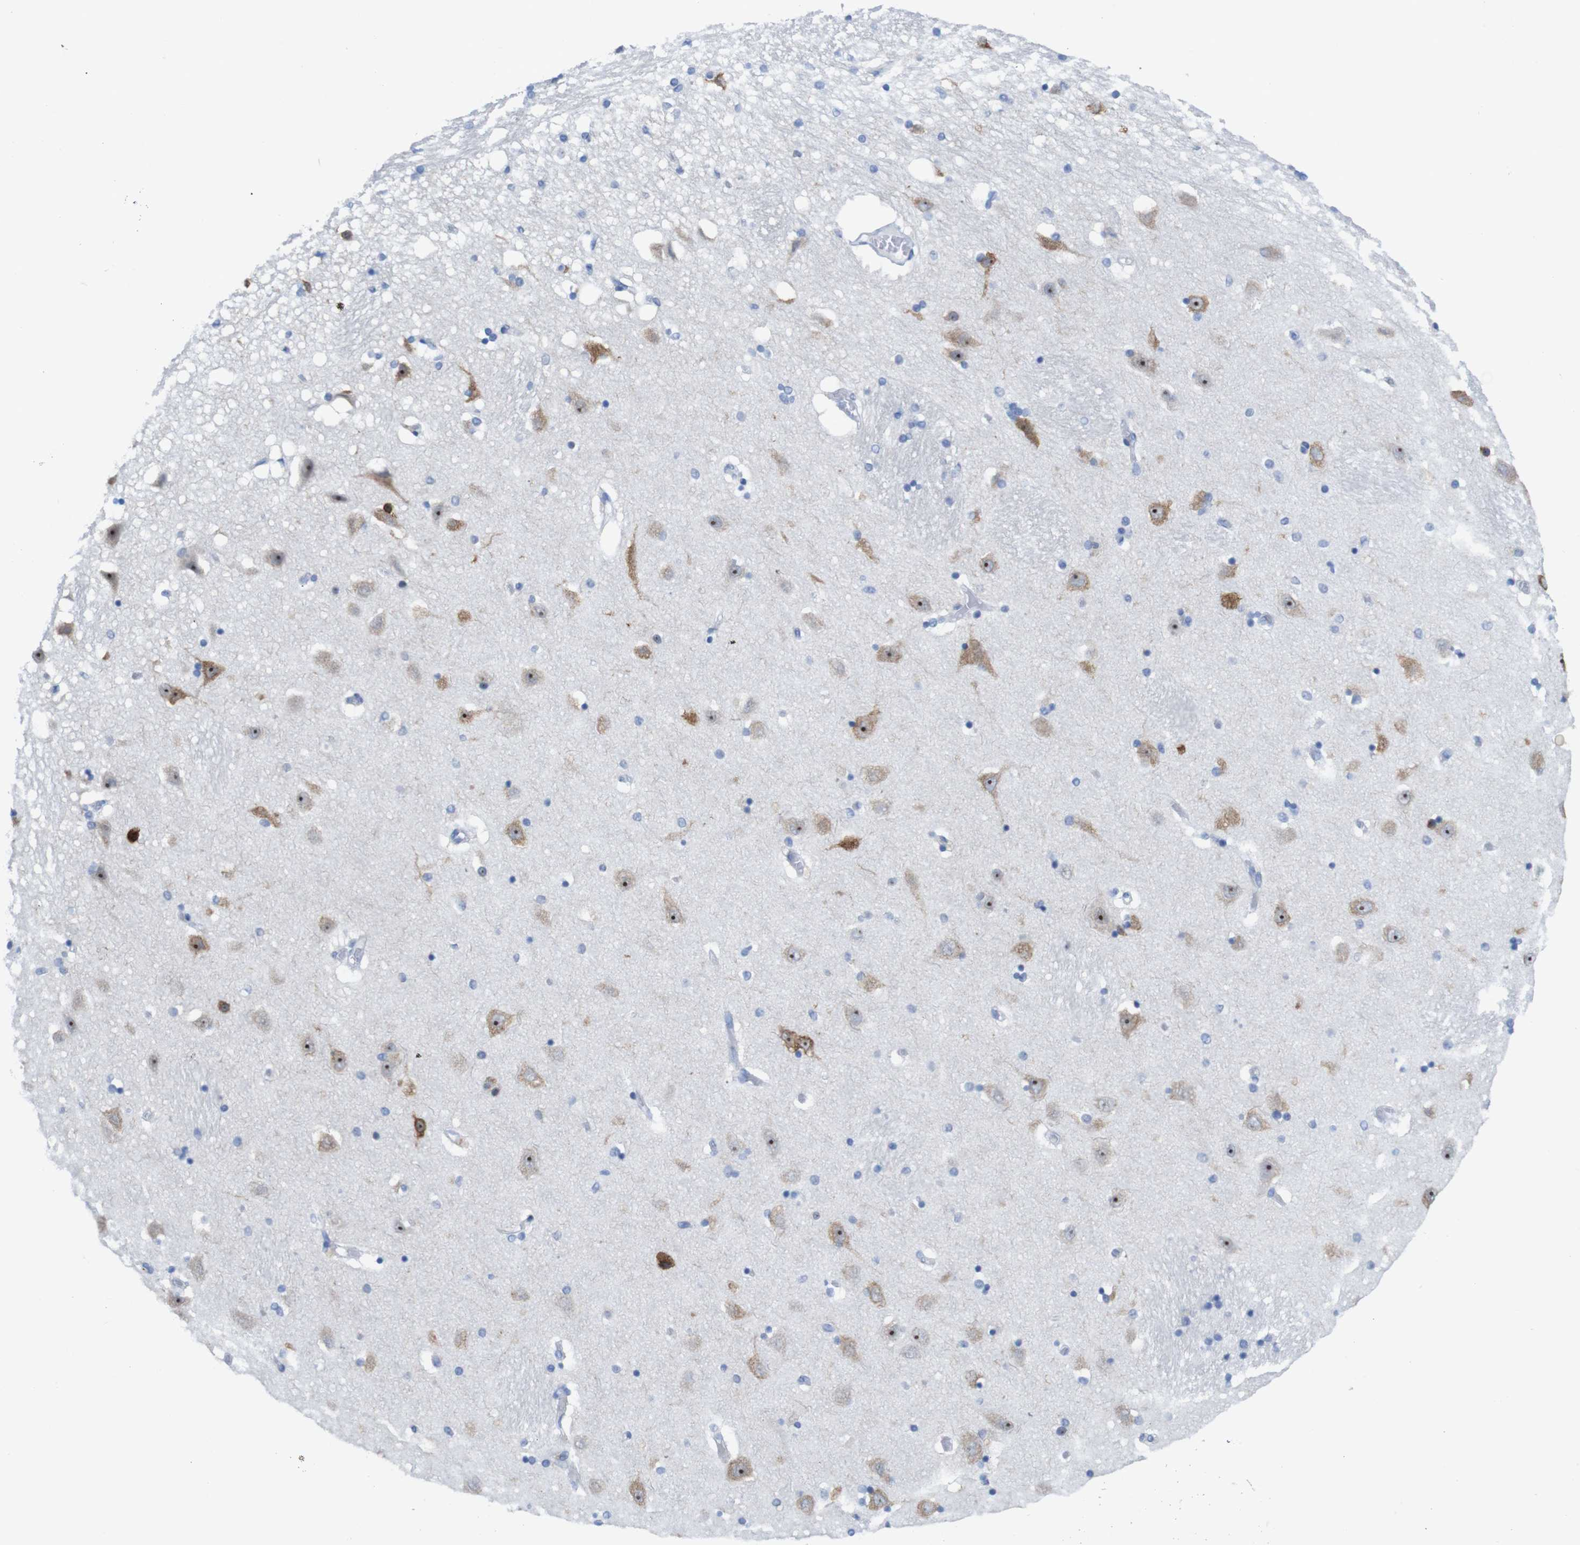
{"staining": {"intensity": "negative", "quantity": "none", "location": "none"}, "tissue": "hippocampus", "cell_type": "Glial cells", "image_type": "normal", "snomed": [{"axis": "morphology", "description": "Normal tissue, NOS"}, {"axis": "topography", "description": "Hippocampus"}], "caption": "This micrograph is of normal hippocampus stained with immunohistochemistry to label a protein in brown with the nuclei are counter-stained blue. There is no expression in glial cells. The staining is performed using DAB (3,3'-diaminobenzidine) brown chromogen with nuclei counter-stained in using hematoxylin.", "gene": "PNMA1", "patient": {"sex": "female", "age": 54}}